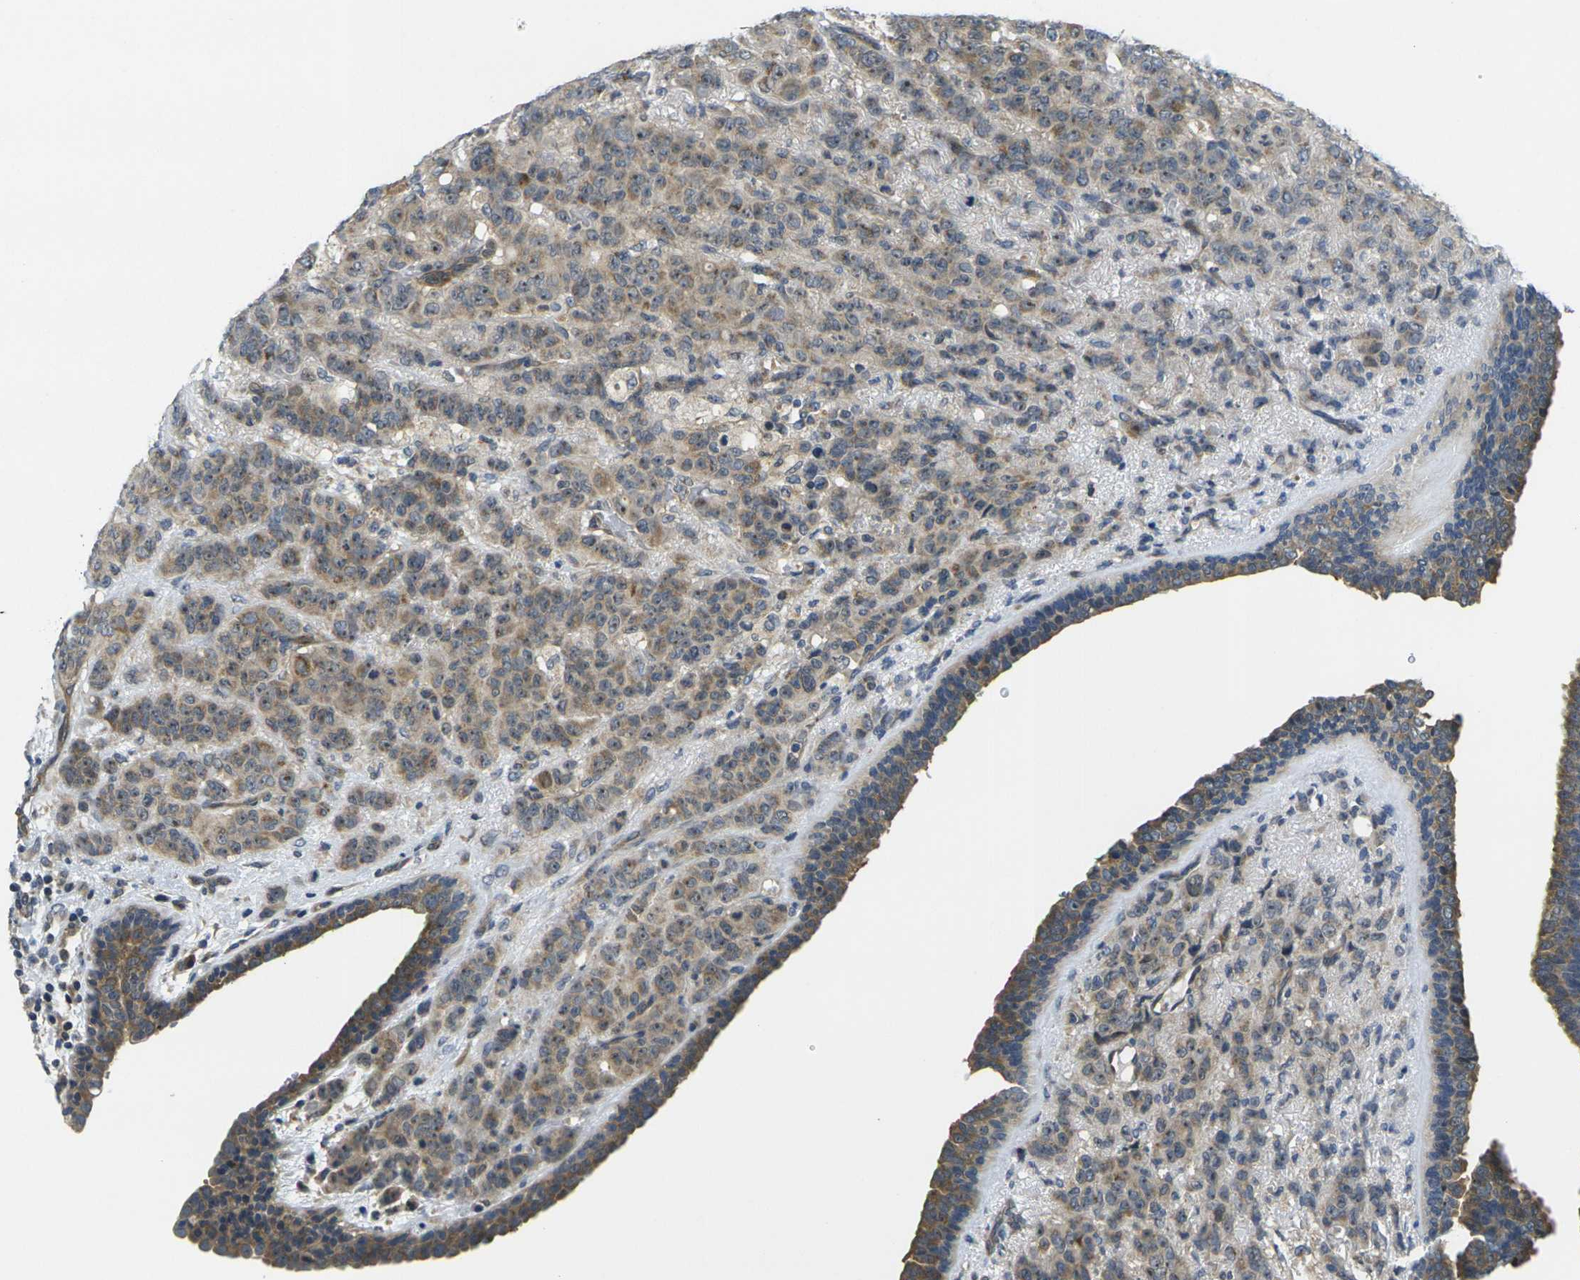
{"staining": {"intensity": "weak", "quantity": ">75%", "location": "cytoplasmic/membranous"}, "tissue": "breast cancer", "cell_type": "Tumor cells", "image_type": "cancer", "snomed": [{"axis": "morphology", "description": "Duct carcinoma"}, {"axis": "topography", "description": "Breast"}], "caption": "Tumor cells display low levels of weak cytoplasmic/membranous positivity in approximately >75% of cells in human breast cancer (intraductal carcinoma).", "gene": "MINAR2", "patient": {"sex": "female", "age": 40}}